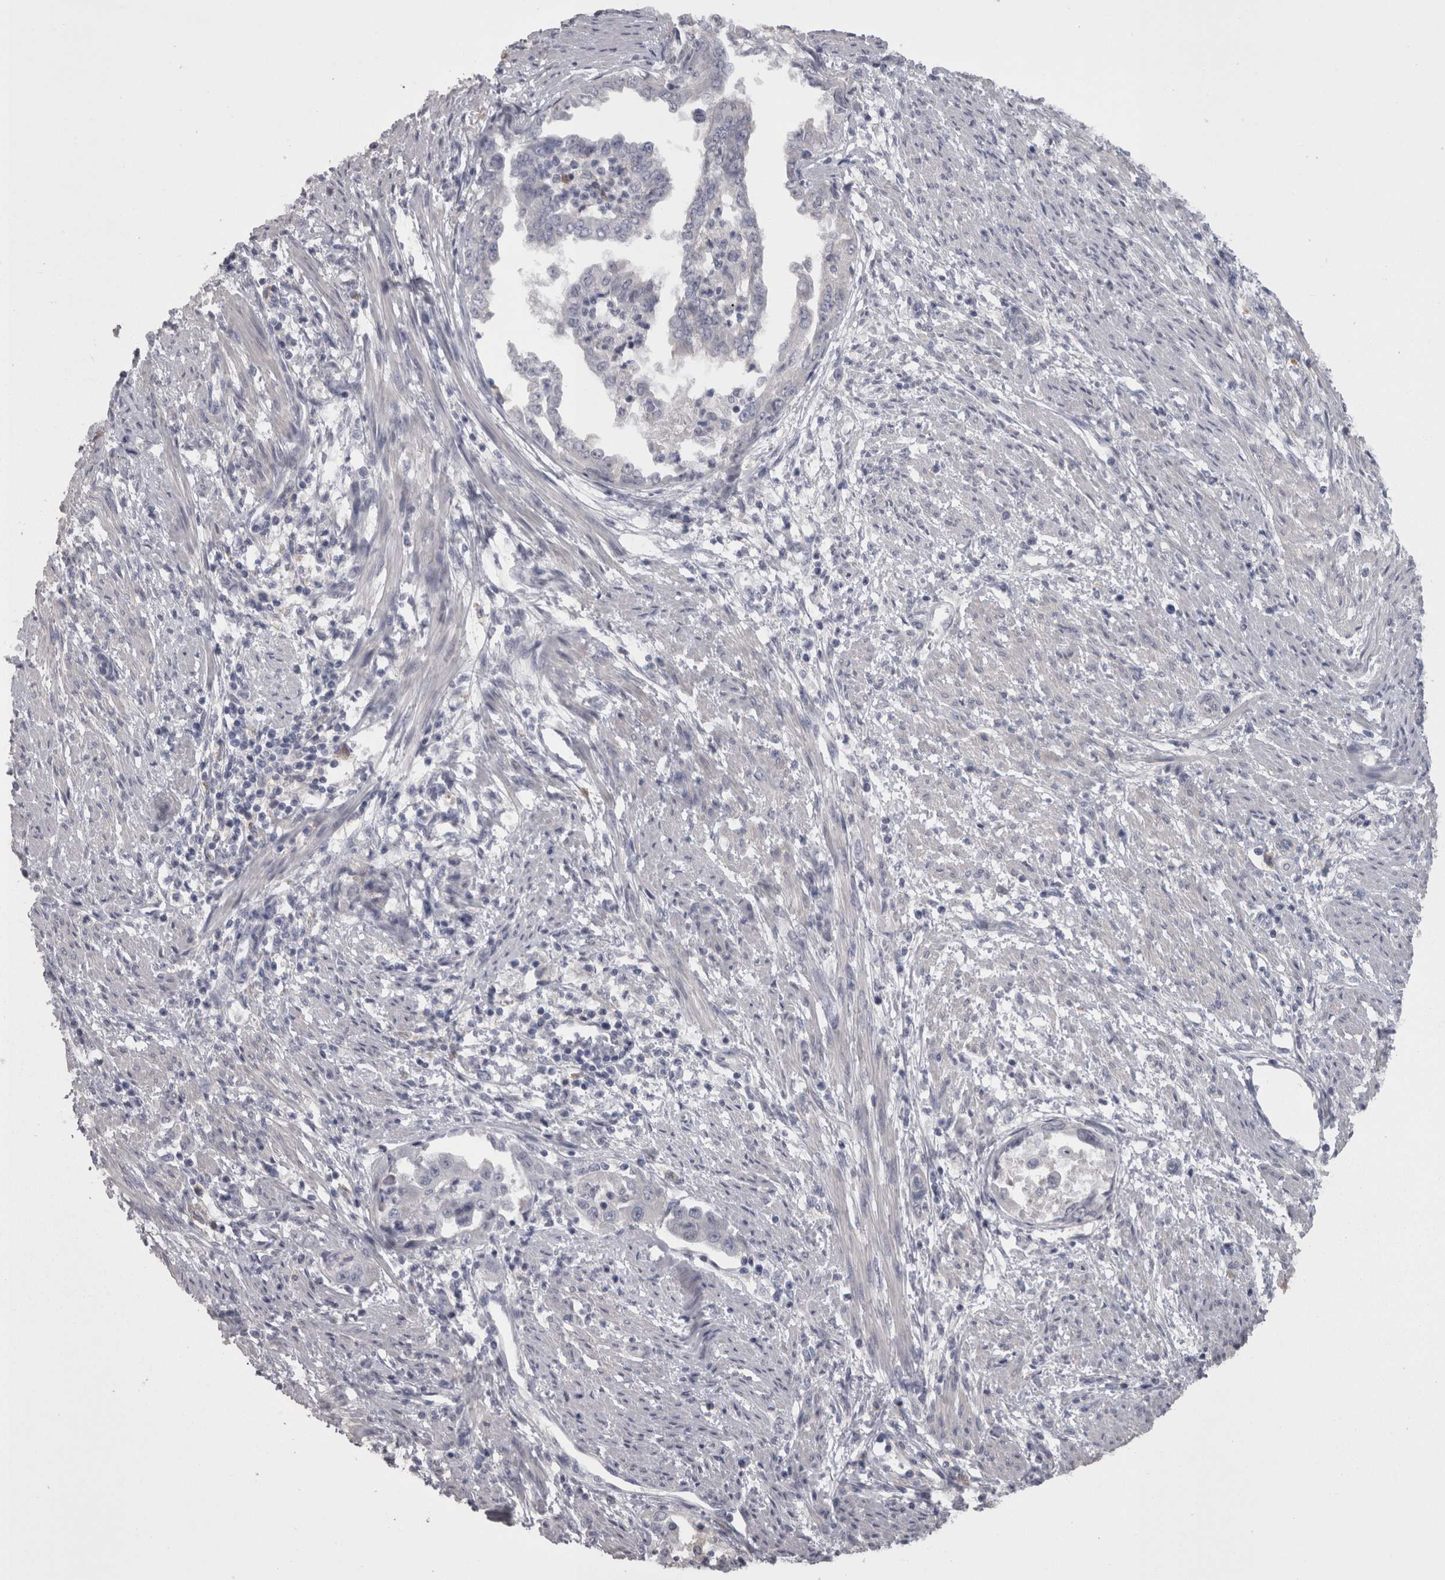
{"staining": {"intensity": "negative", "quantity": "none", "location": "none"}, "tissue": "endometrial cancer", "cell_type": "Tumor cells", "image_type": "cancer", "snomed": [{"axis": "morphology", "description": "Adenocarcinoma, NOS"}, {"axis": "topography", "description": "Endometrium"}], "caption": "Tumor cells are negative for protein expression in human endometrial cancer (adenocarcinoma).", "gene": "CAMK2D", "patient": {"sex": "female", "age": 85}}